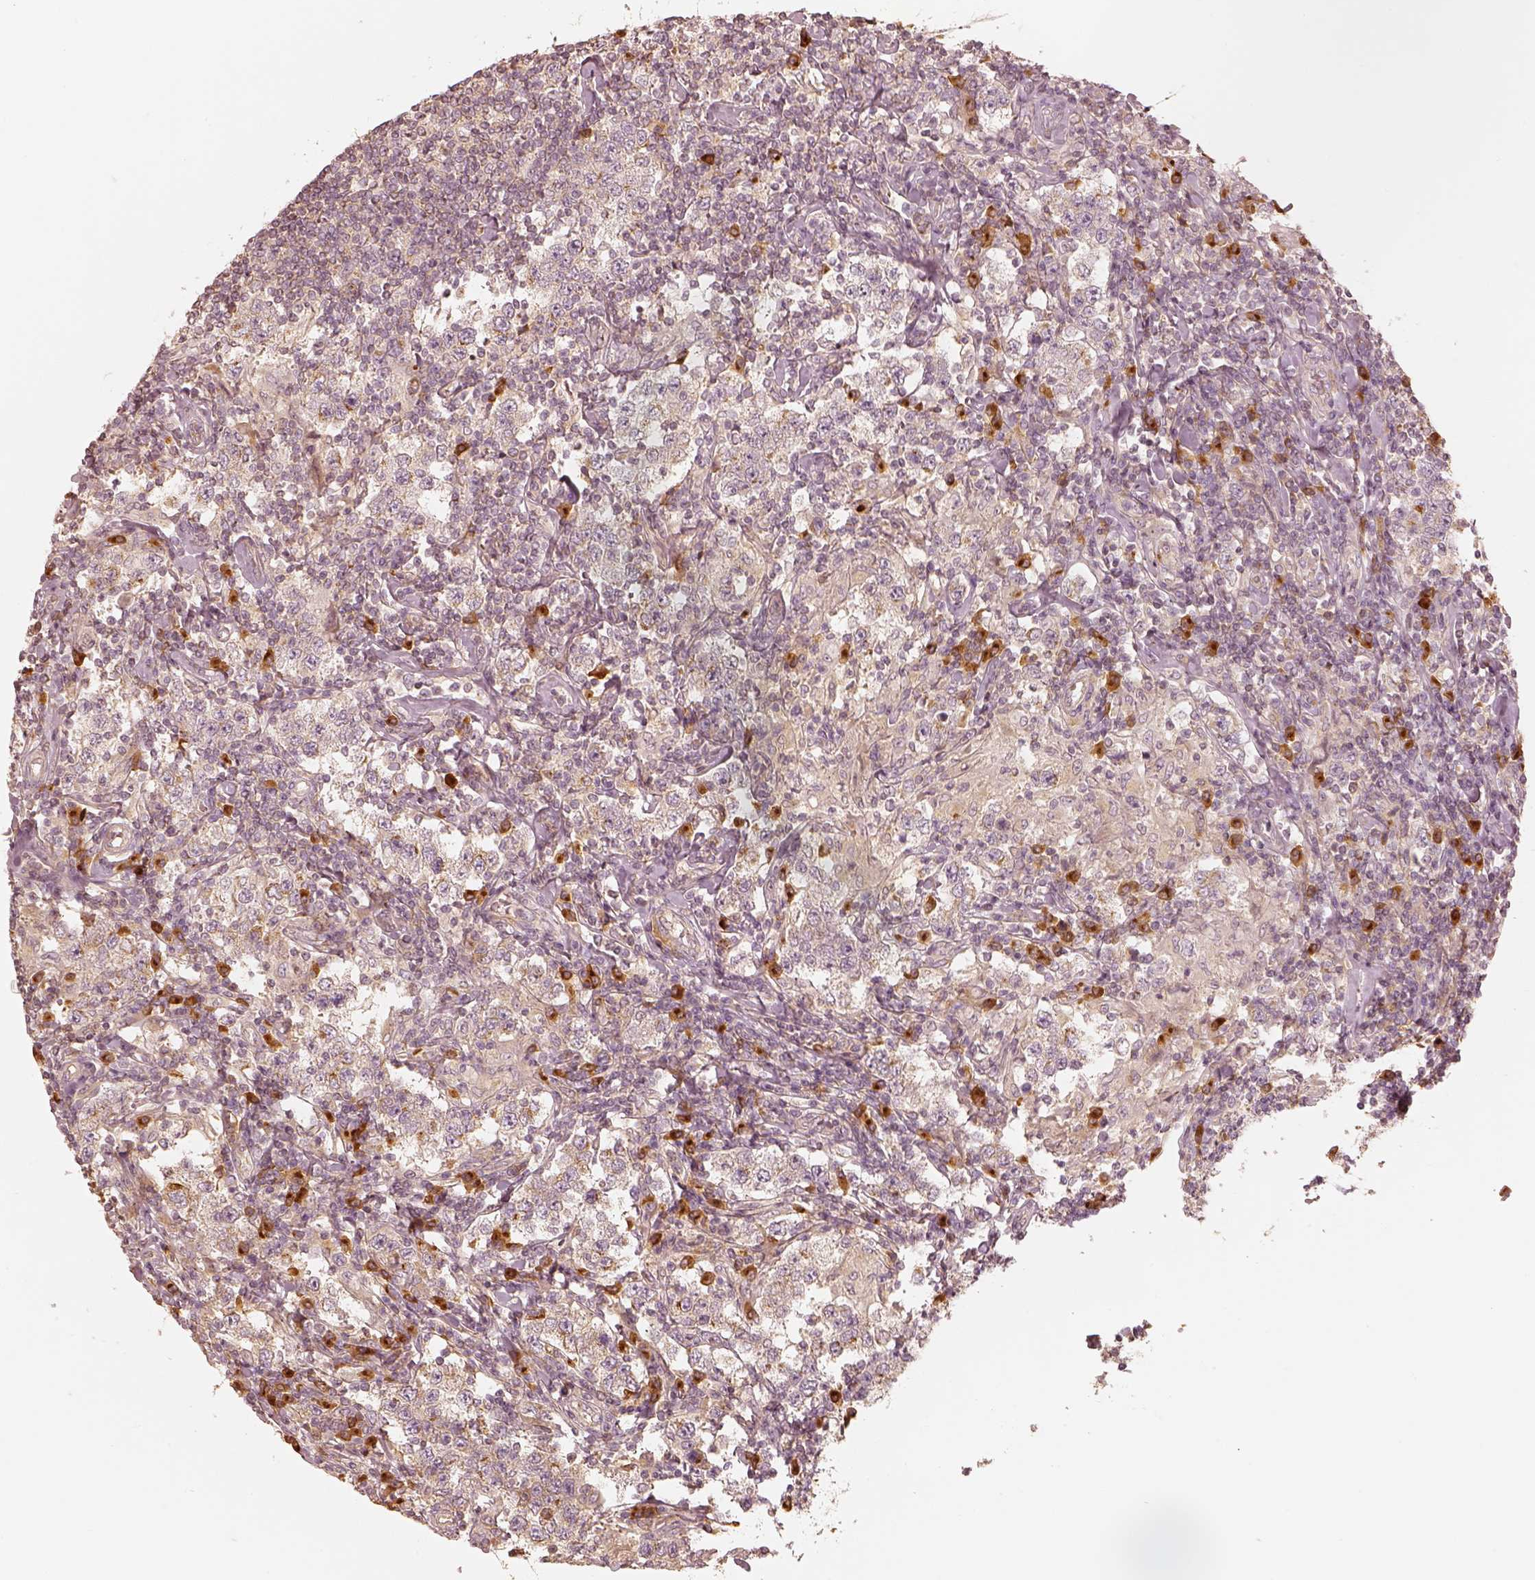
{"staining": {"intensity": "weak", "quantity": "<25%", "location": "cytoplasmic/membranous"}, "tissue": "testis cancer", "cell_type": "Tumor cells", "image_type": "cancer", "snomed": [{"axis": "morphology", "description": "Seminoma, NOS"}, {"axis": "morphology", "description": "Carcinoma, Embryonal, NOS"}, {"axis": "topography", "description": "Testis"}], "caption": "IHC image of testis embryonal carcinoma stained for a protein (brown), which reveals no positivity in tumor cells.", "gene": "GORASP2", "patient": {"sex": "male", "age": 41}}